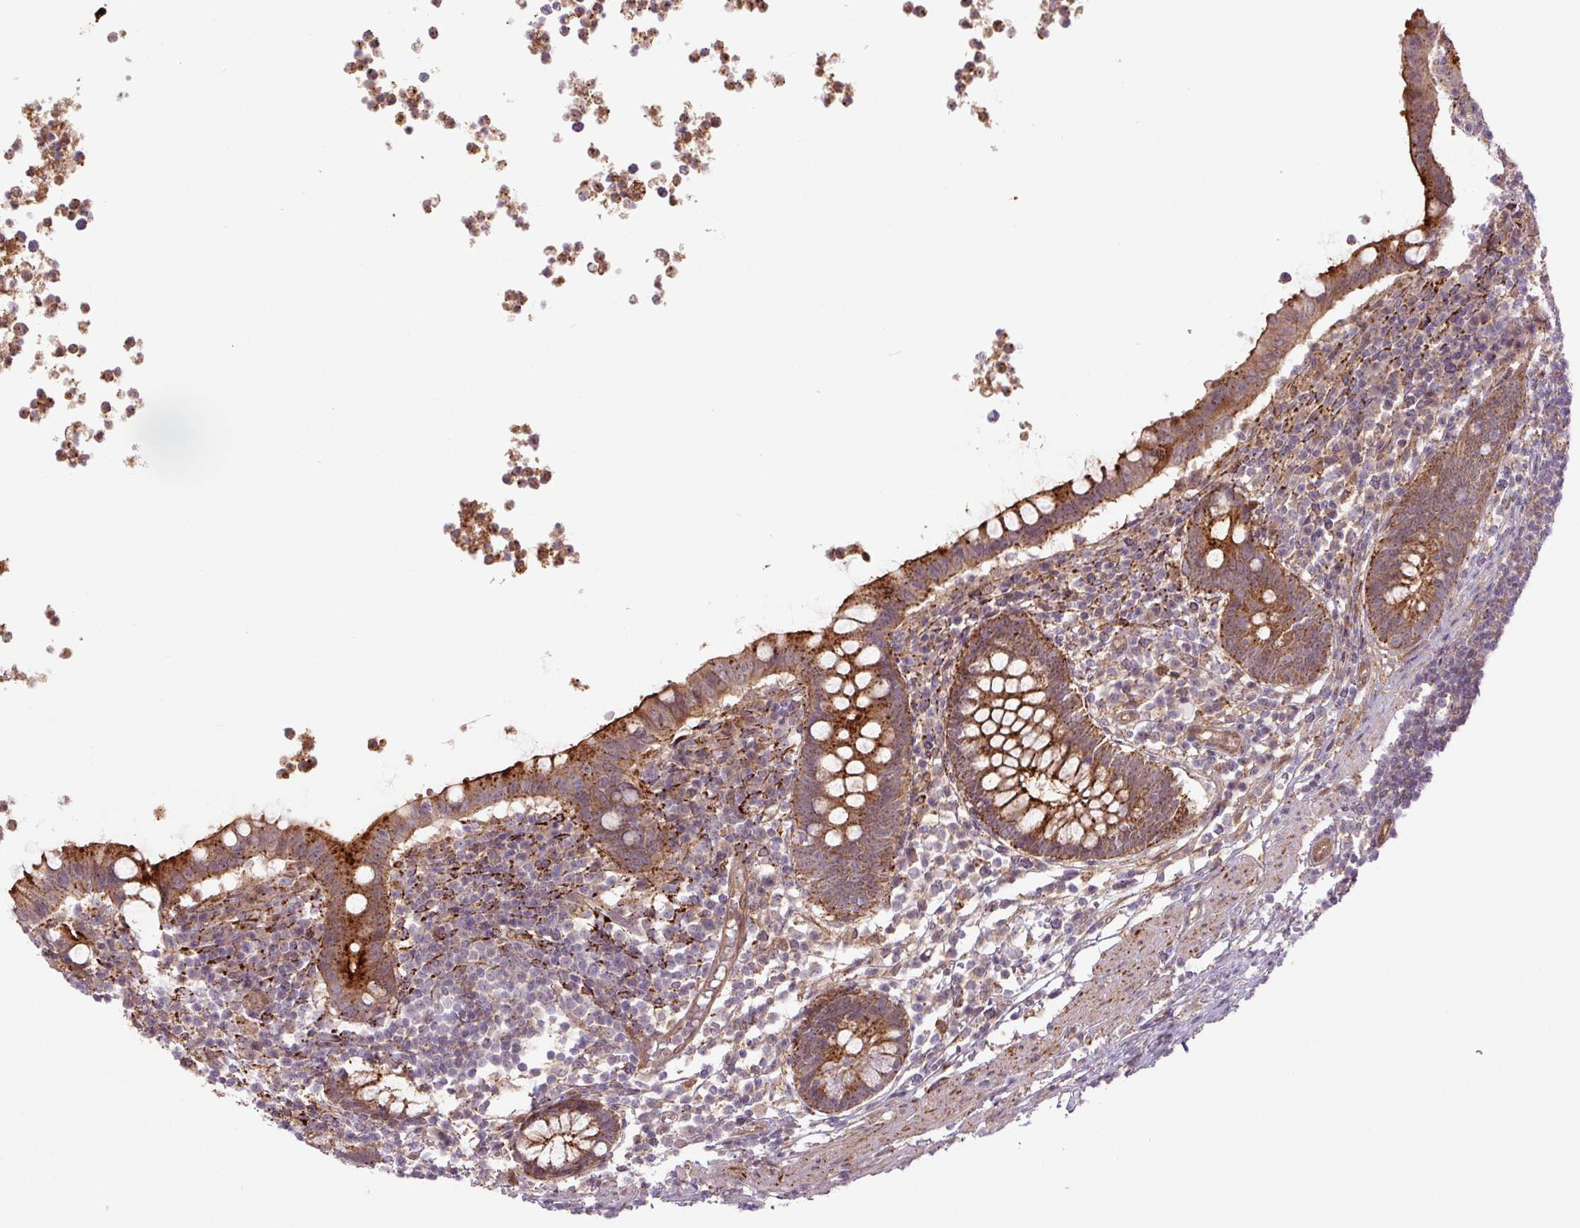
{"staining": {"intensity": "strong", "quantity": ">75%", "location": "cytoplasmic/membranous"}, "tissue": "appendix", "cell_type": "Glandular cells", "image_type": "normal", "snomed": [{"axis": "morphology", "description": "Normal tissue, NOS"}, {"axis": "topography", "description": "Appendix"}], "caption": "A histopathology image showing strong cytoplasmic/membranous staining in about >75% of glandular cells in normal appendix, as visualized by brown immunohistochemical staining.", "gene": "ZSWIM7", "patient": {"sex": "female", "age": 56}}